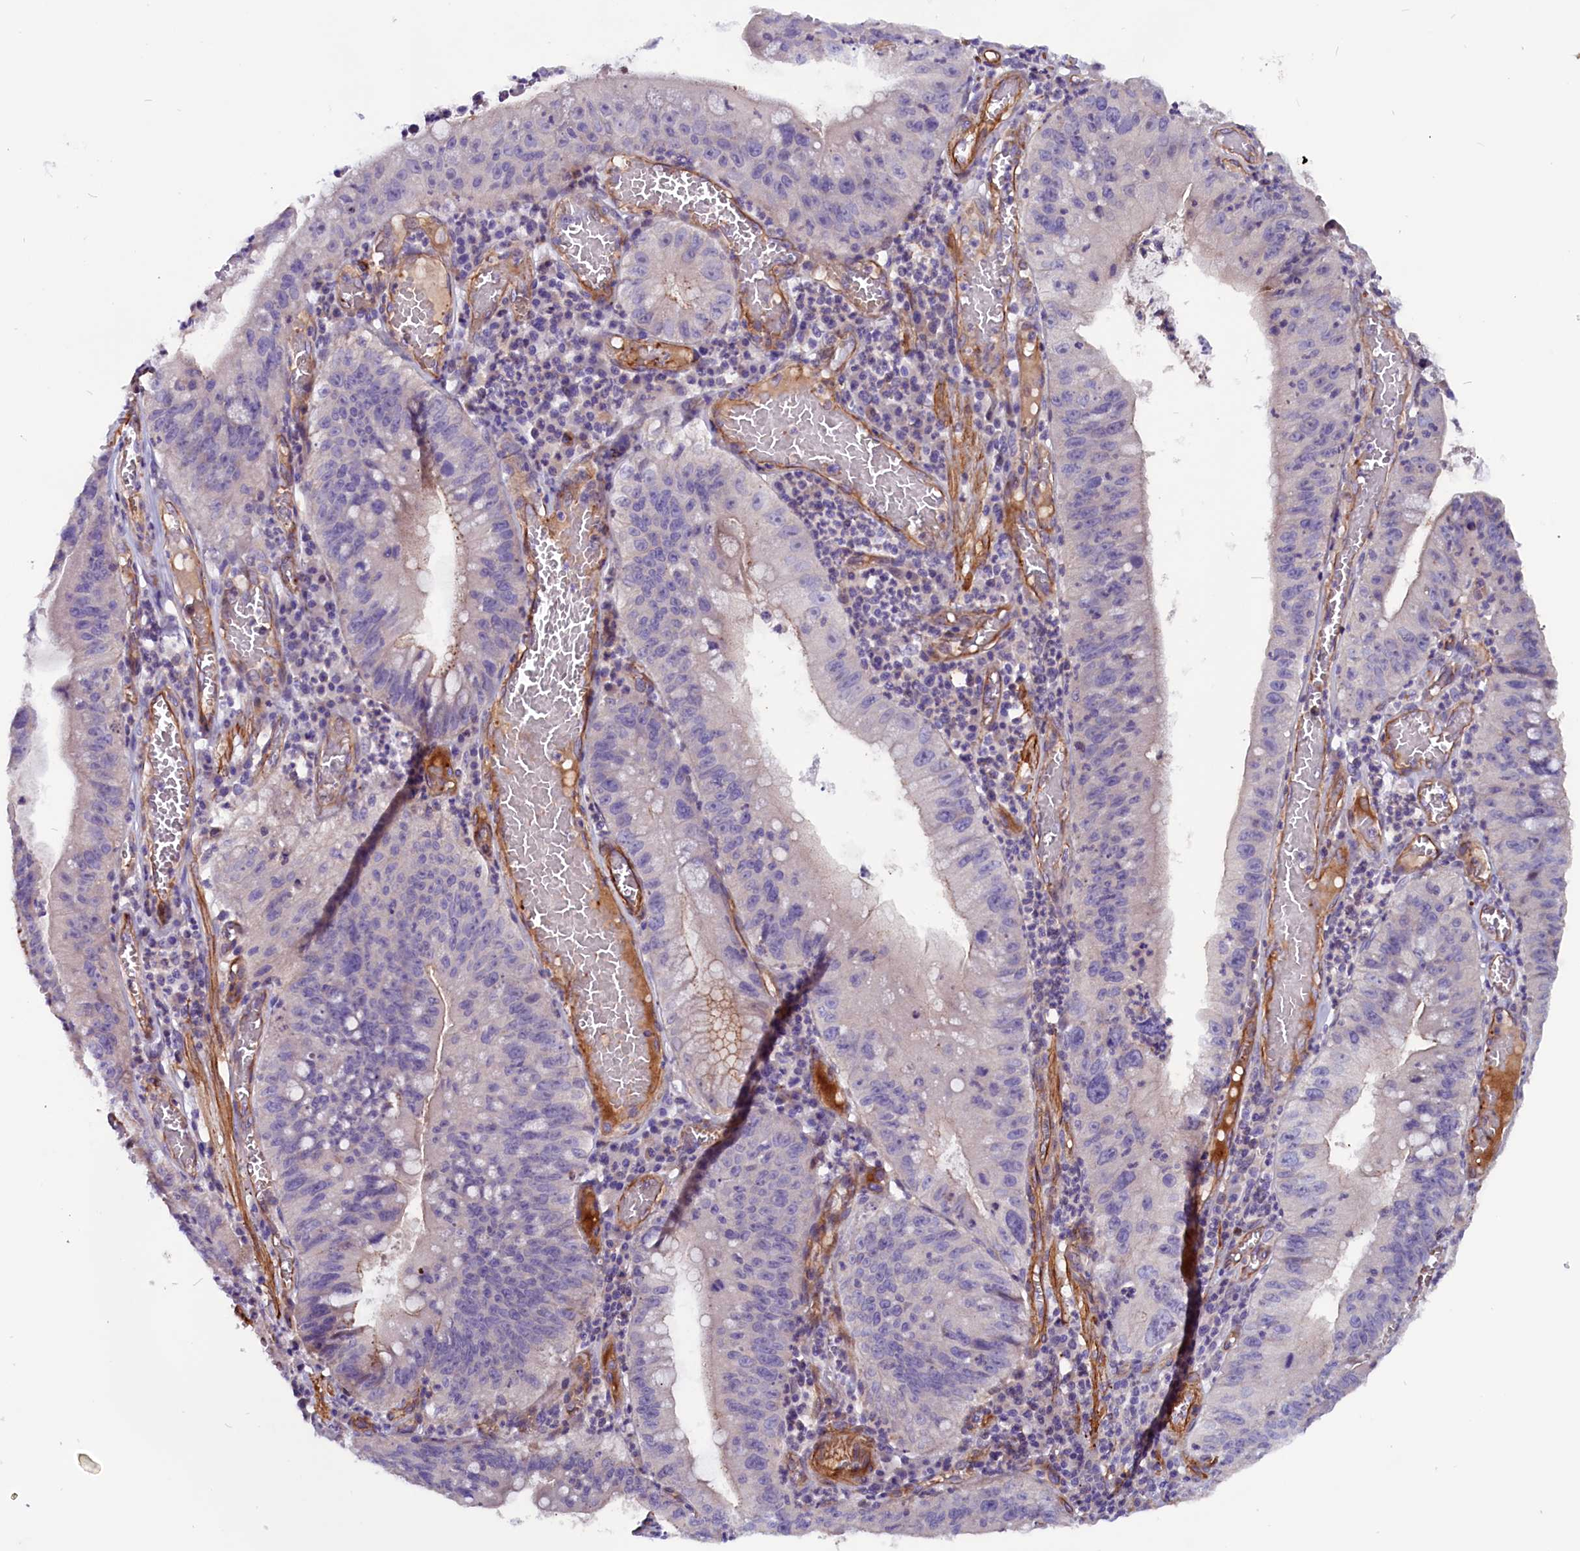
{"staining": {"intensity": "weak", "quantity": "<25%", "location": "cytoplasmic/membranous"}, "tissue": "stomach cancer", "cell_type": "Tumor cells", "image_type": "cancer", "snomed": [{"axis": "morphology", "description": "Adenocarcinoma, NOS"}, {"axis": "topography", "description": "Stomach"}], "caption": "A photomicrograph of human stomach cancer (adenocarcinoma) is negative for staining in tumor cells.", "gene": "ZNF749", "patient": {"sex": "male", "age": 59}}